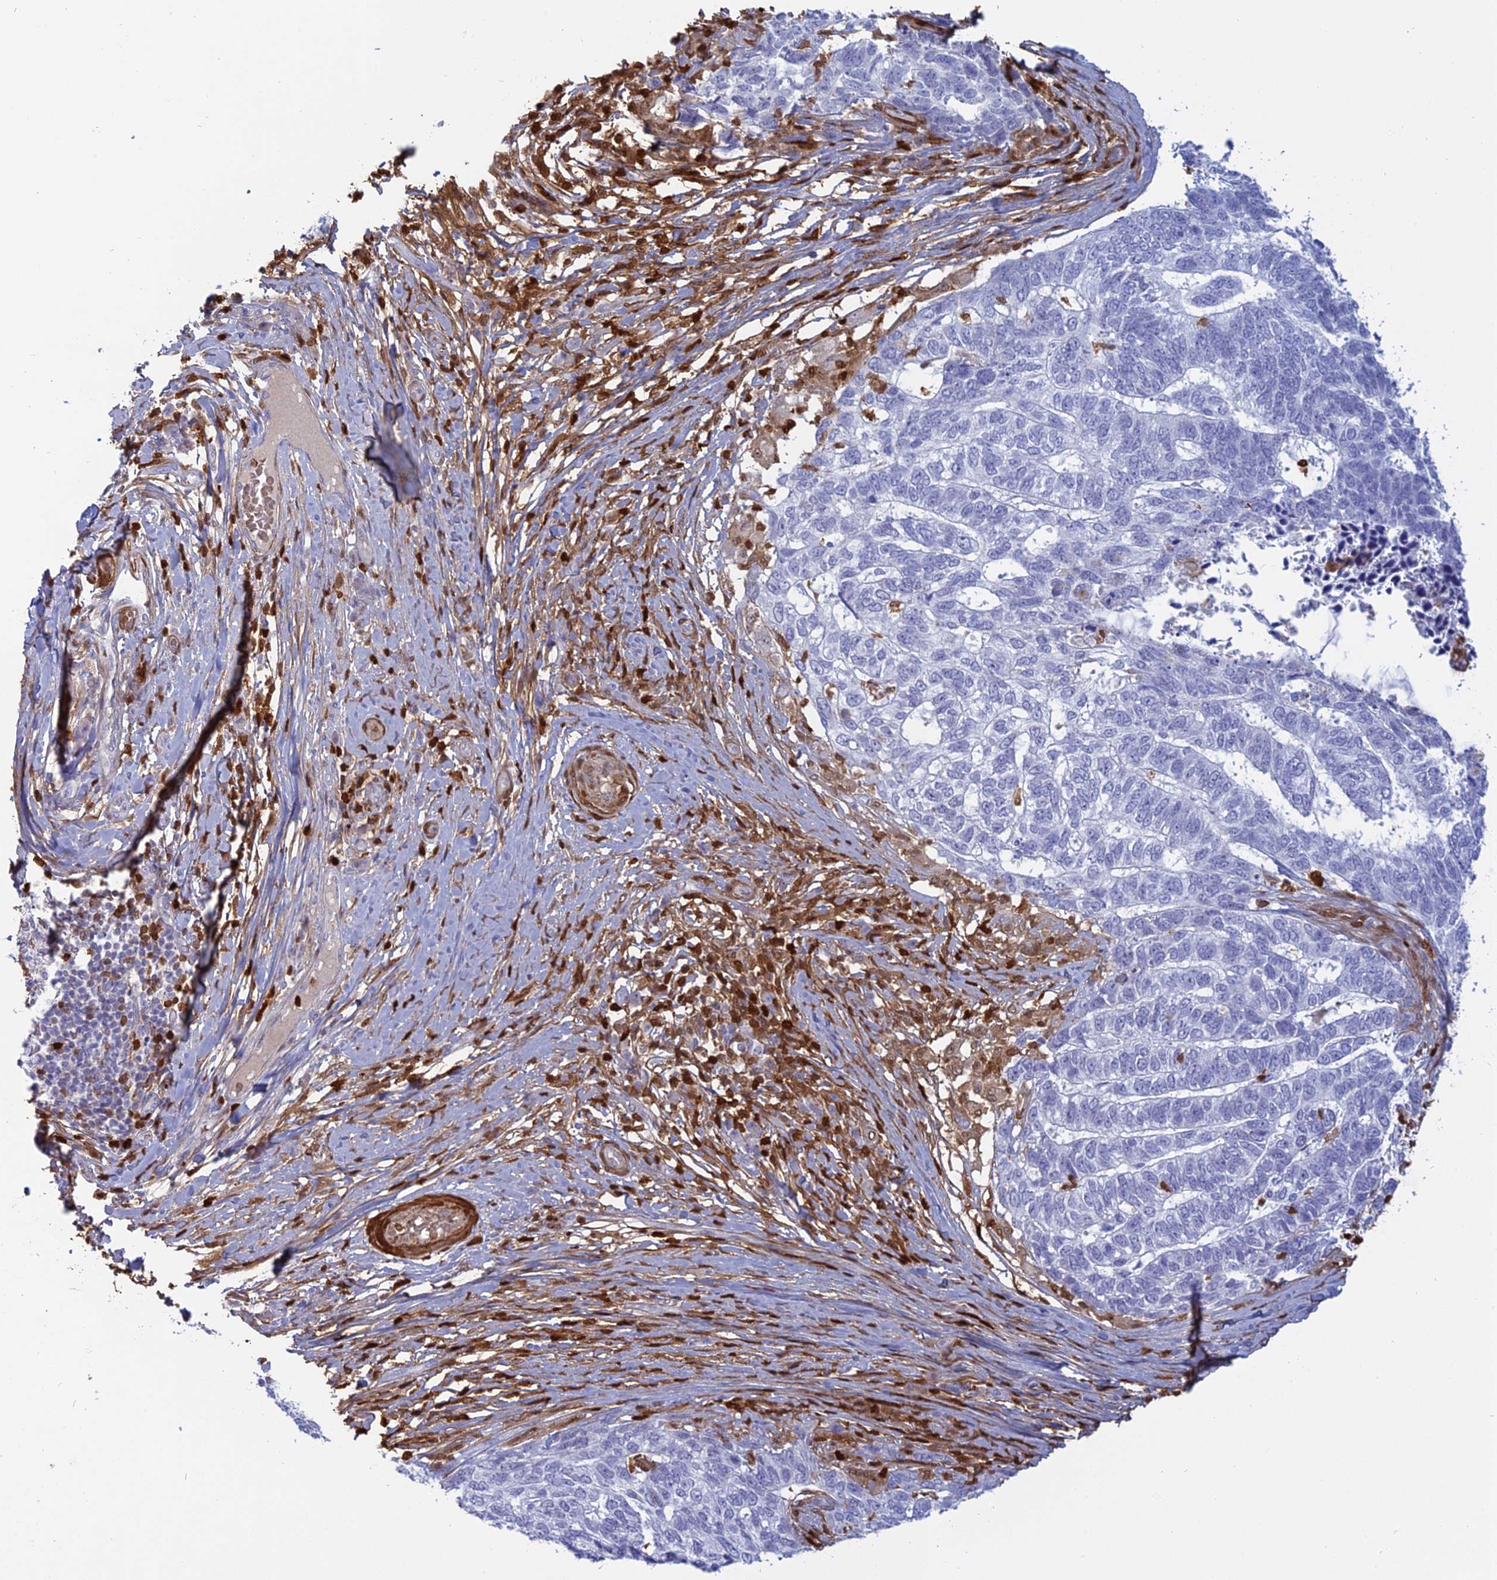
{"staining": {"intensity": "negative", "quantity": "none", "location": "none"}, "tissue": "skin cancer", "cell_type": "Tumor cells", "image_type": "cancer", "snomed": [{"axis": "morphology", "description": "Basal cell carcinoma"}, {"axis": "topography", "description": "Skin"}], "caption": "This is a micrograph of IHC staining of skin cancer (basal cell carcinoma), which shows no expression in tumor cells.", "gene": "PGBD4", "patient": {"sex": "female", "age": 65}}